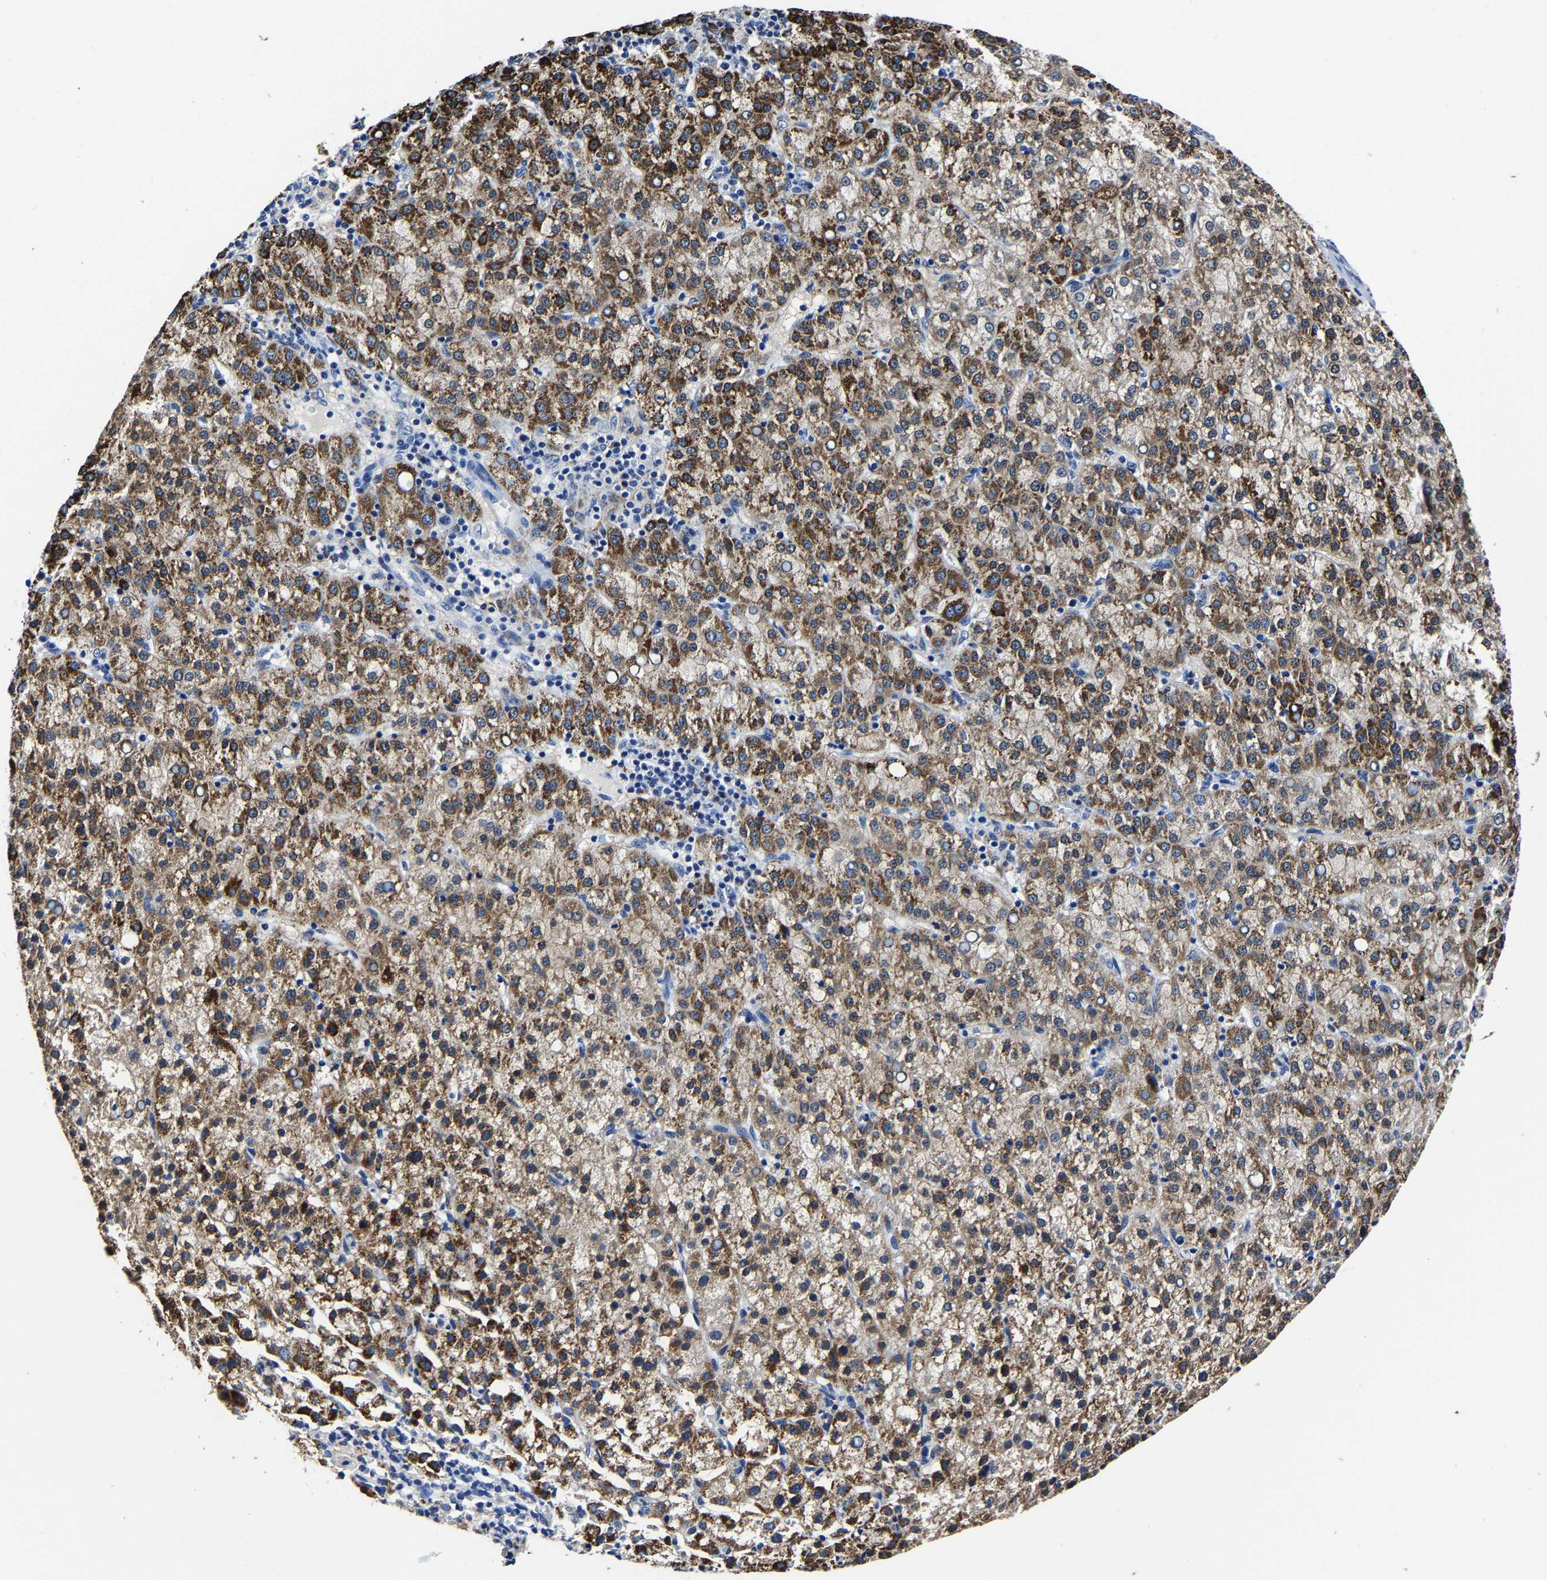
{"staining": {"intensity": "moderate", "quantity": ">75%", "location": "cytoplasmic/membranous"}, "tissue": "liver cancer", "cell_type": "Tumor cells", "image_type": "cancer", "snomed": [{"axis": "morphology", "description": "Carcinoma, Hepatocellular, NOS"}, {"axis": "topography", "description": "Liver"}], "caption": "Human liver cancer (hepatocellular carcinoma) stained for a protein (brown) displays moderate cytoplasmic/membranous positive expression in about >75% of tumor cells.", "gene": "PSPH", "patient": {"sex": "female", "age": 58}}